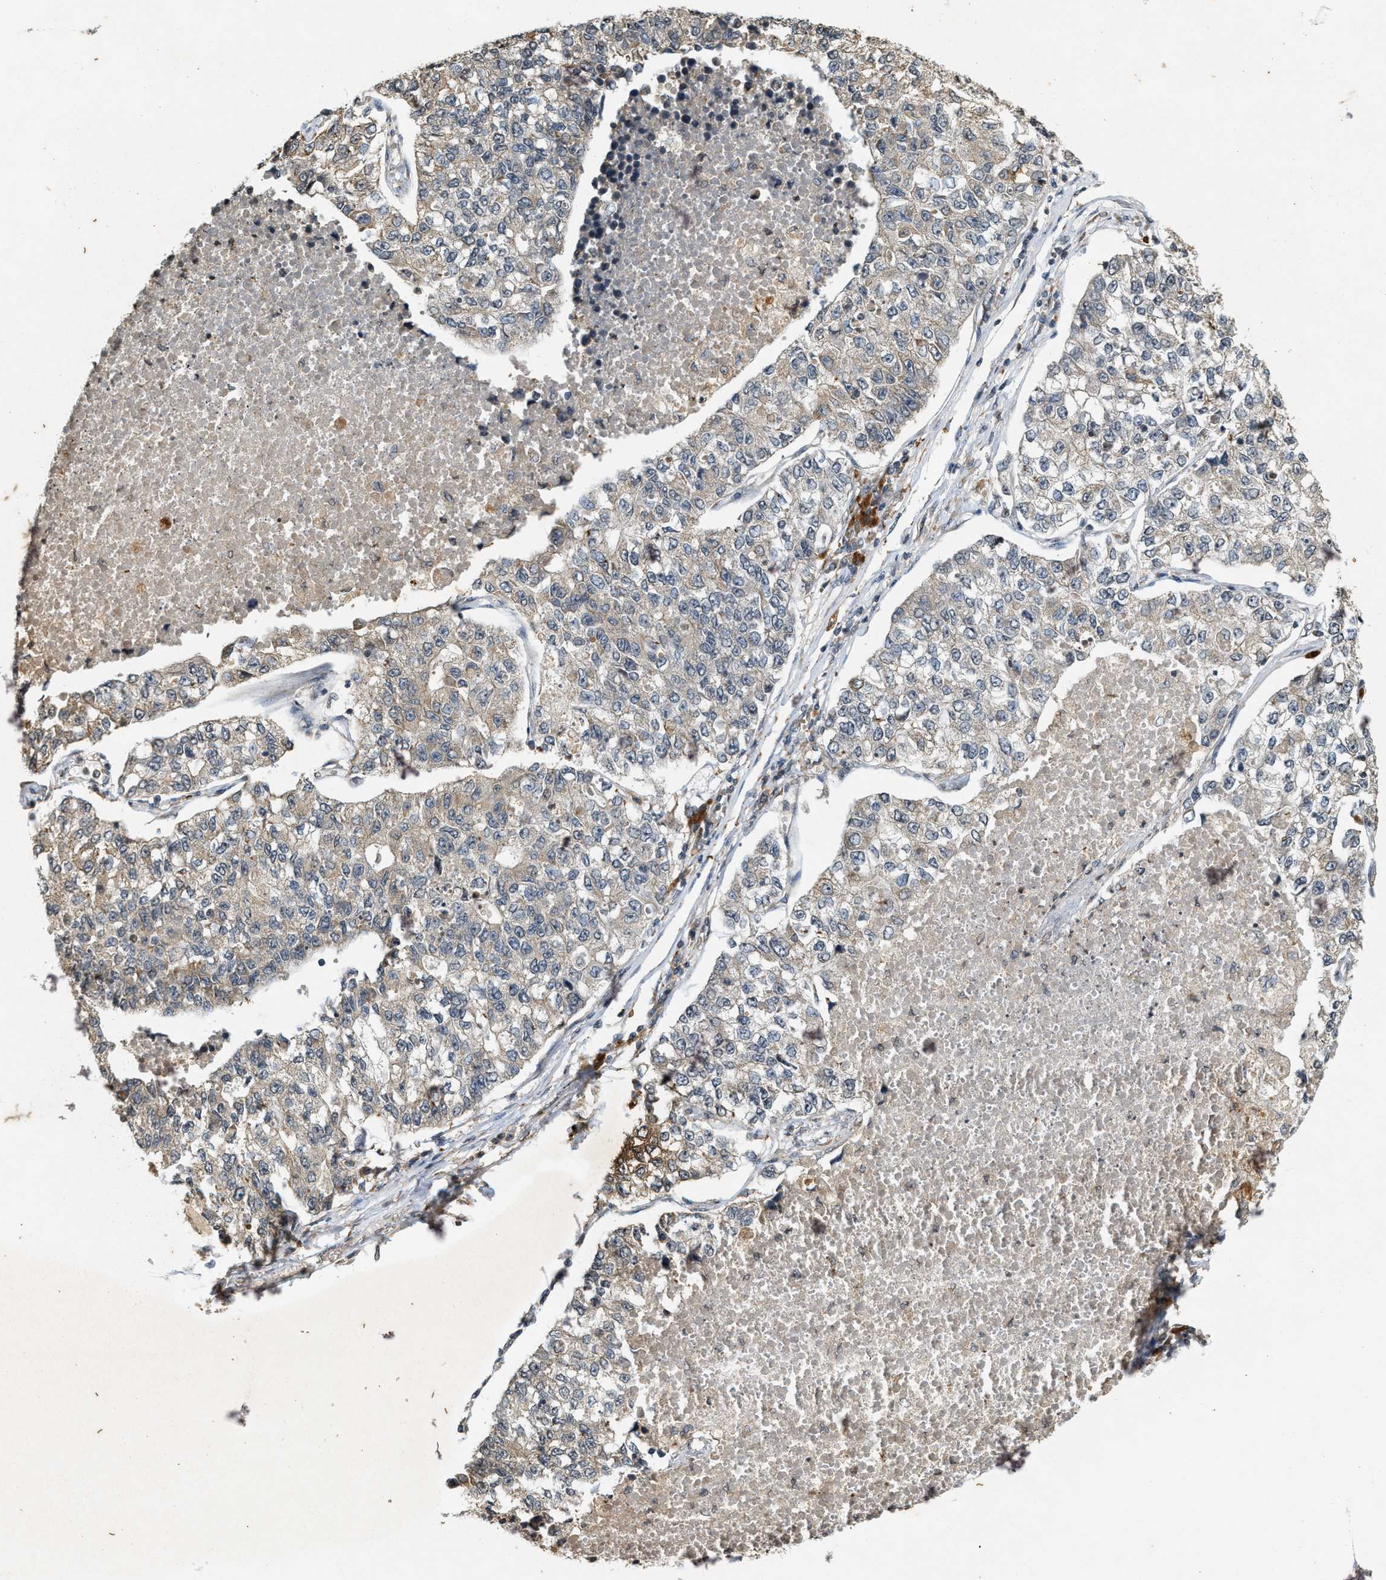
{"staining": {"intensity": "weak", "quantity": ">75%", "location": "cytoplasmic/membranous"}, "tissue": "lung cancer", "cell_type": "Tumor cells", "image_type": "cancer", "snomed": [{"axis": "morphology", "description": "Adenocarcinoma, NOS"}, {"axis": "topography", "description": "Lung"}], "caption": "Lung cancer stained with immunohistochemistry (IHC) demonstrates weak cytoplasmic/membranous staining in about >75% of tumor cells.", "gene": "KIF21A", "patient": {"sex": "male", "age": 49}}